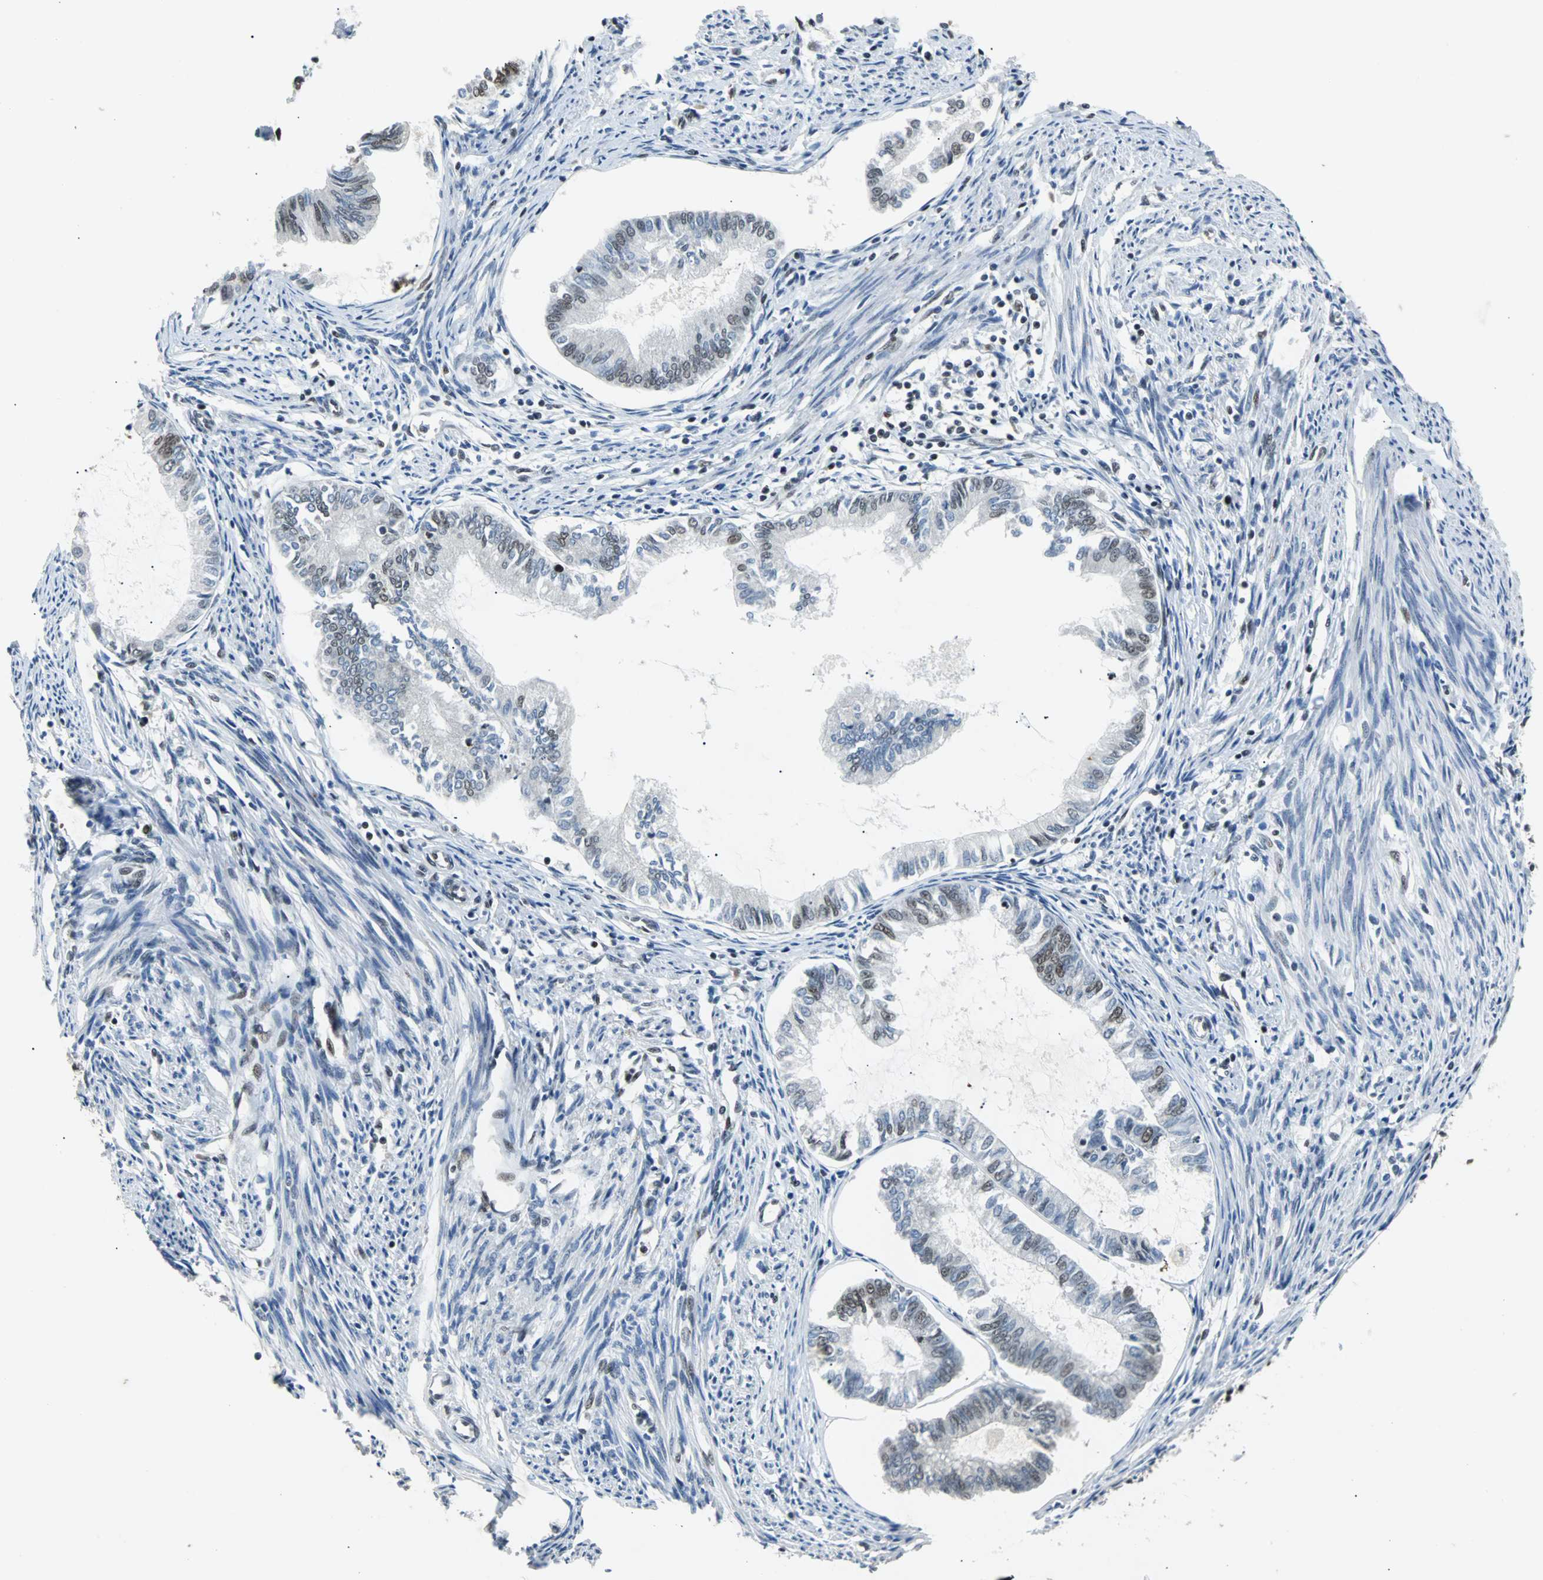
{"staining": {"intensity": "moderate", "quantity": "<25%", "location": "nuclear"}, "tissue": "endometrial cancer", "cell_type": "Tumor cells", "image_type": "cancer", "snomed": [{"axis": "morphology", "description": "Adenocarcinoma, NOS"}, {"axis": "topography", "description": "Endometrium"}], "caption": "Human endometrial cancer (adenocarcinoma) stained with a protein marker shows moderate staining in tumor cells.", "gene": "GATAD2A", "patient": {"sex": "female", "age": 86}}